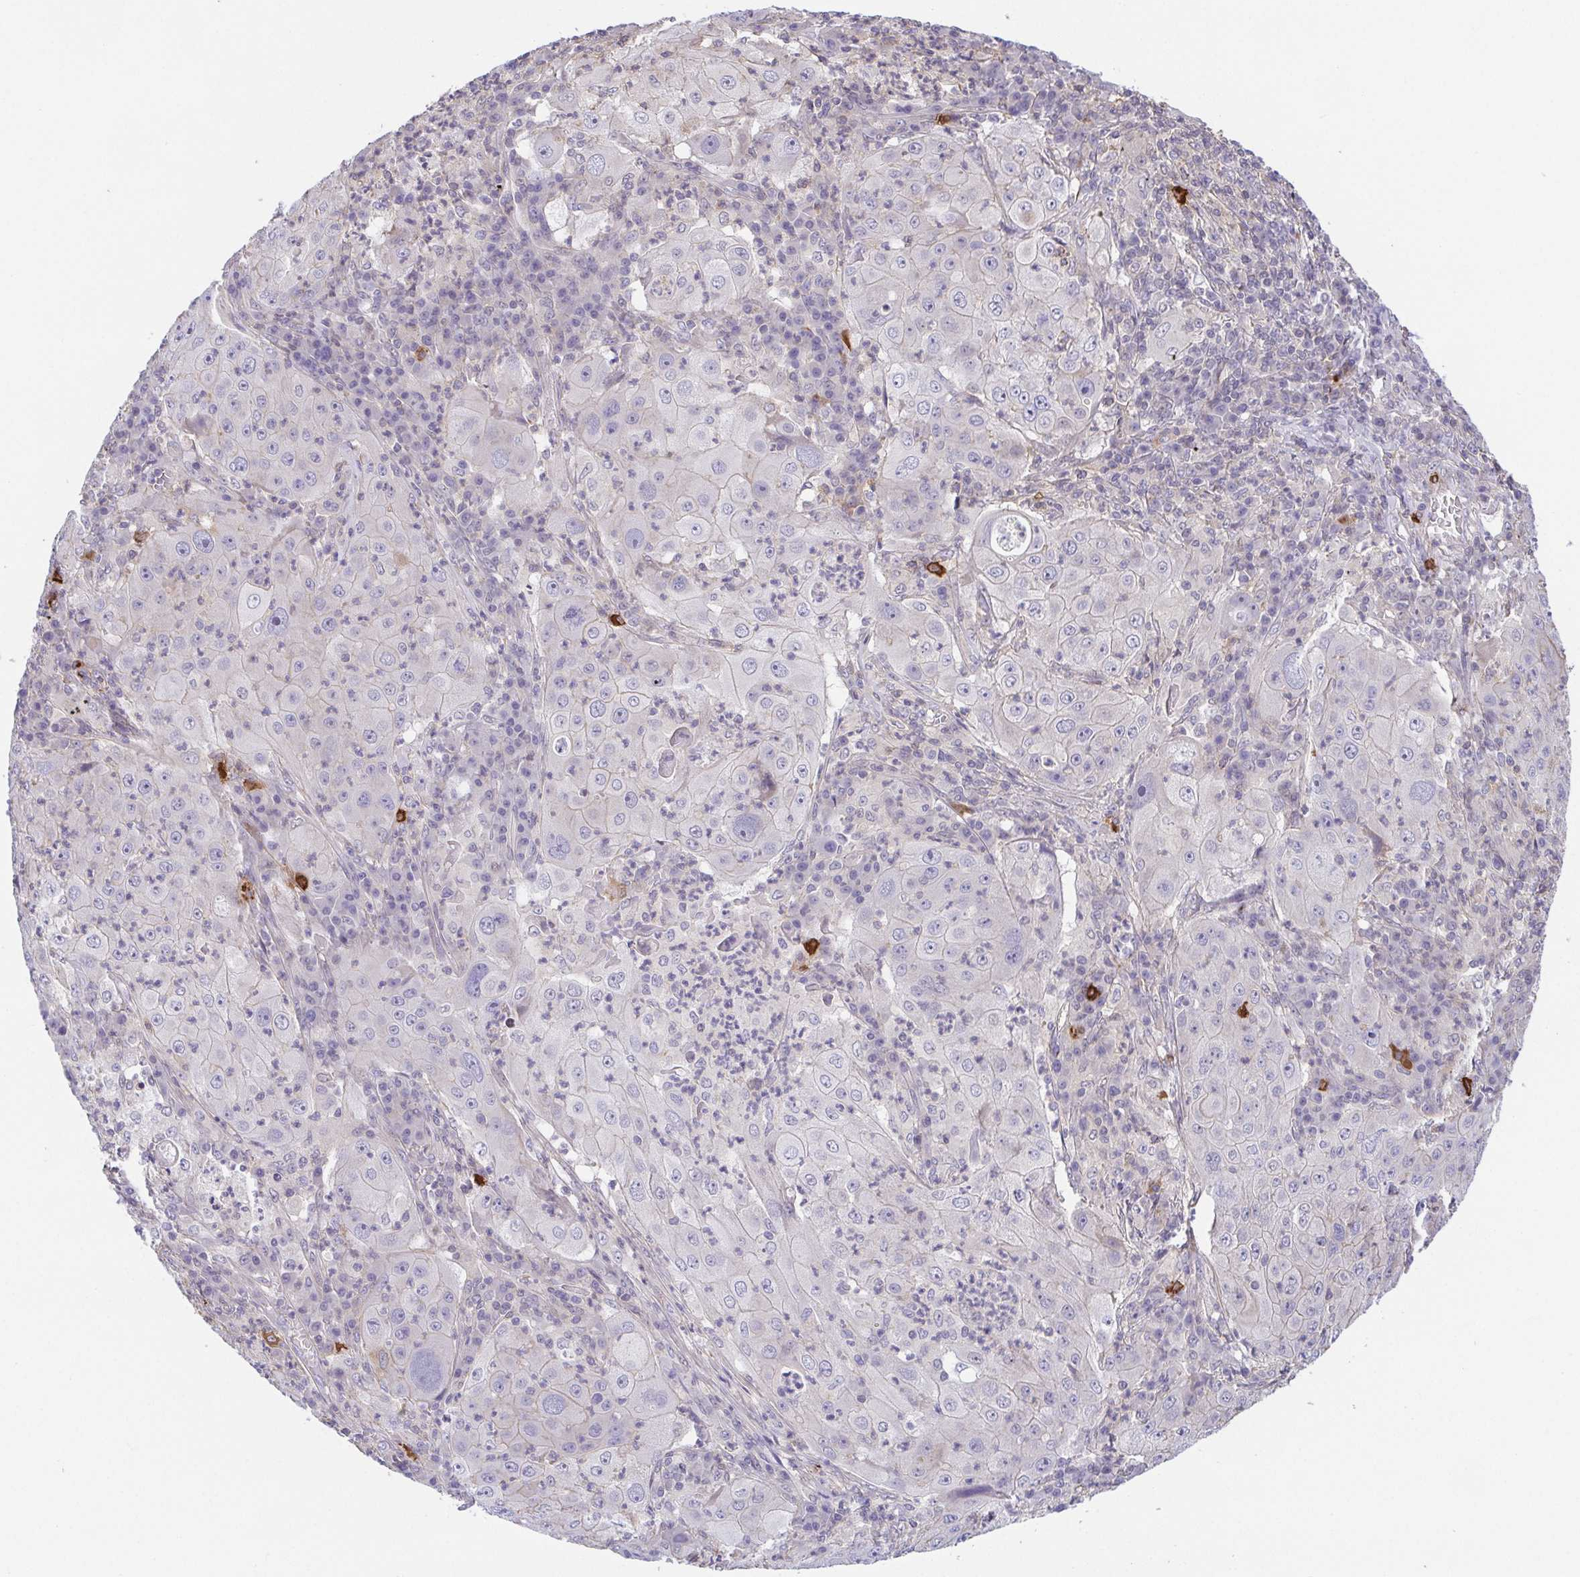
{"staining": {"intensity": "negative", "quantity": "none", "location": "none"}, "tissue": "lung cancer", "cell_type": "Tumor cells", "image_type": "cancer", "snomed": [{"axis": "morphology", "description": "Squamous cell carcinoma, NOS"}, {"axis": "topography", "description": "Lung"}], "caption": "A micrograph of squamous cell carcinoma (lung) stained for a protein reveals no brown staining in tumor cells.", "gene": "PREPL", "patient": {"sex": "female", "age": 59}}